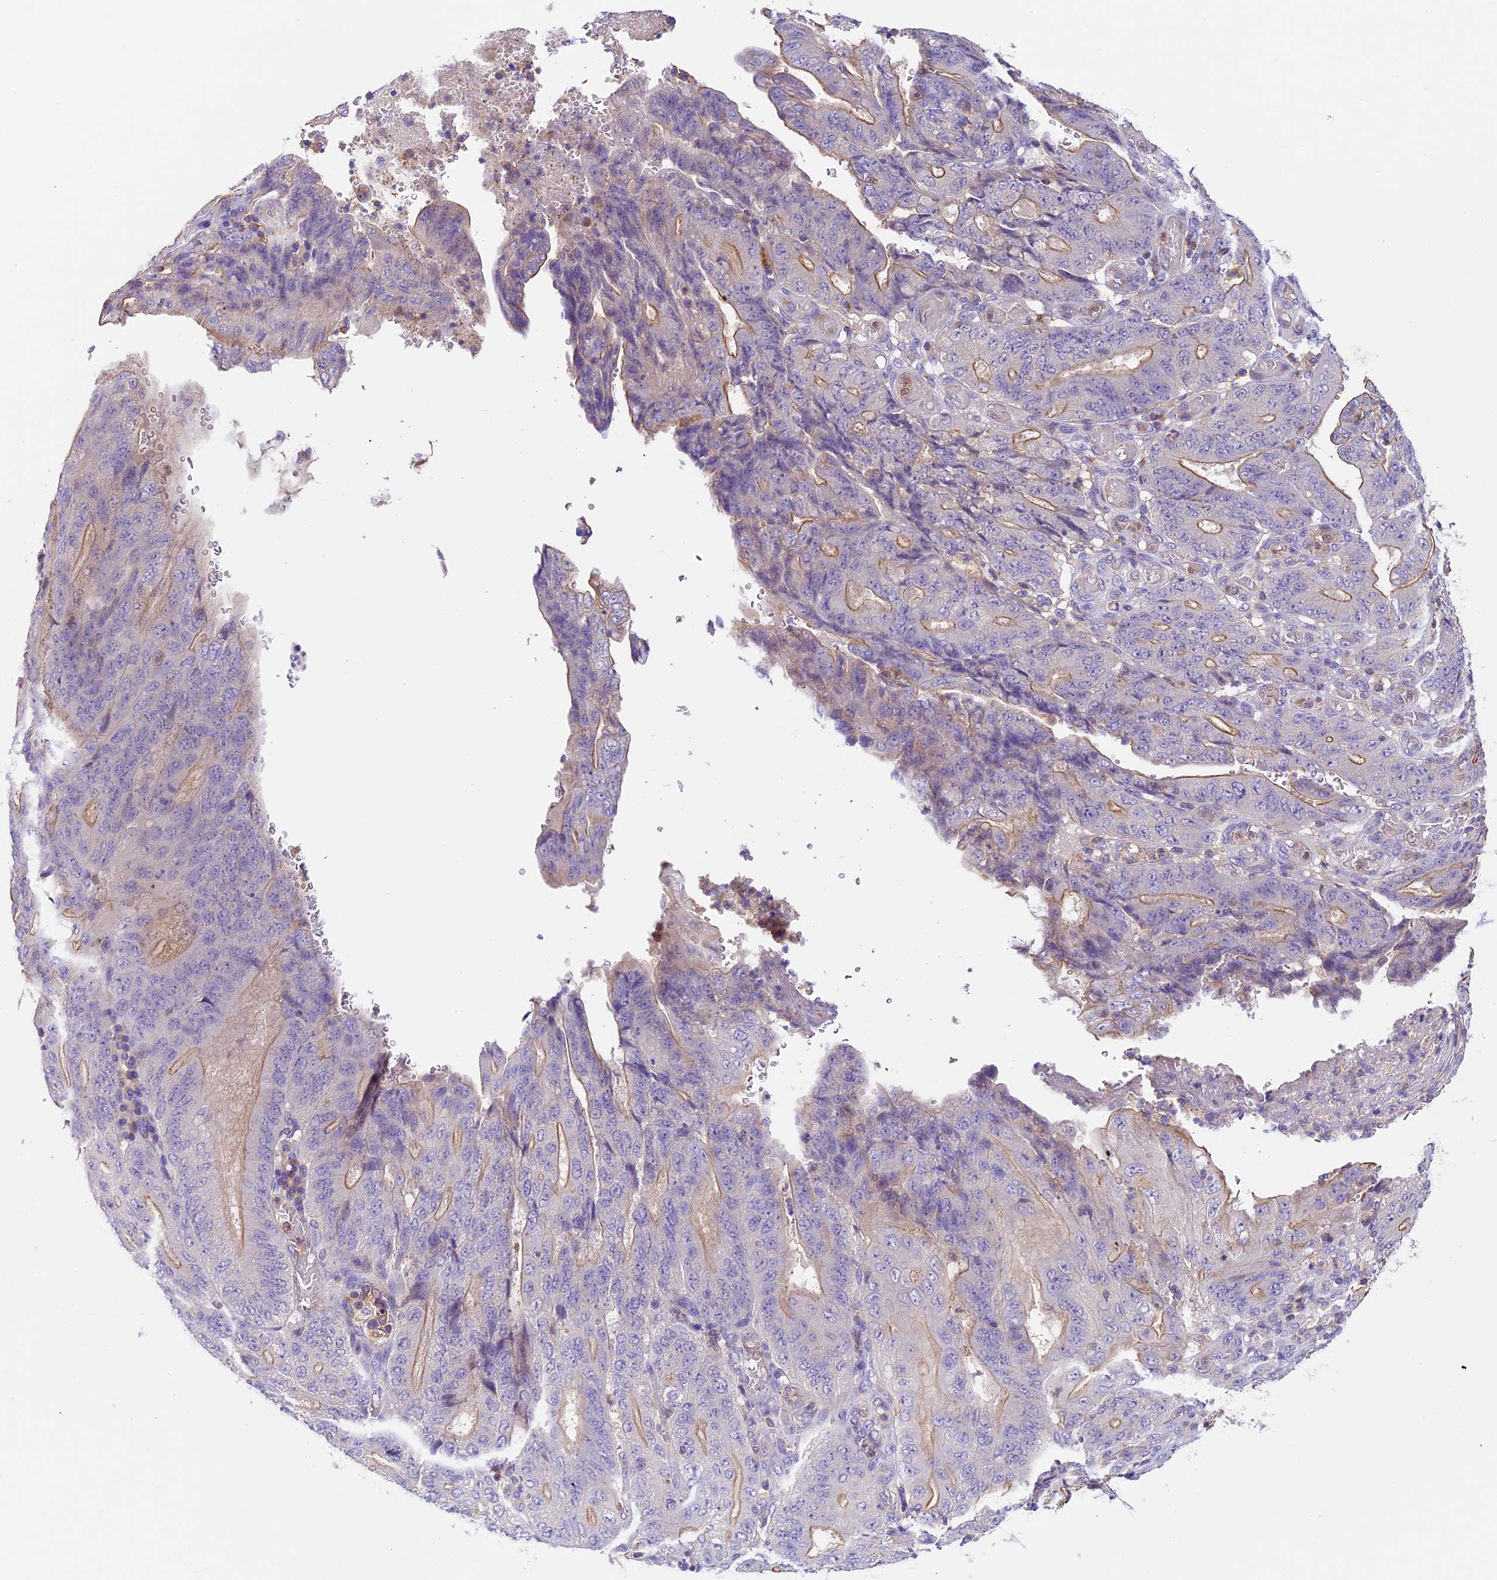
{"staining": {"intensity": "moderate", "quantity": "<25%", "location": "cytoplasmic/membranous"}, "tissue": "stomach cancer", "cell_type": "Tumor cells", "image_type": "cancer", "snomed": [{"axis": "morphology", "description": "Adenocarcinoma, NOS"}, {"axis": "topography", "description": "Stomach"}], "caption": "Immunohistochemistry micrograph of neoplastic tissue: stomach adenocarcinoma stained using immunohistochemistry reveals low levels of moderate protein expression localized specifically in the cytoplasmic/membranous of tumor cells, appearing as a cytoplasmic/membranous brown color.", "gene": "TBC1D1", "patient": {"sex": "female", "age": 73}}